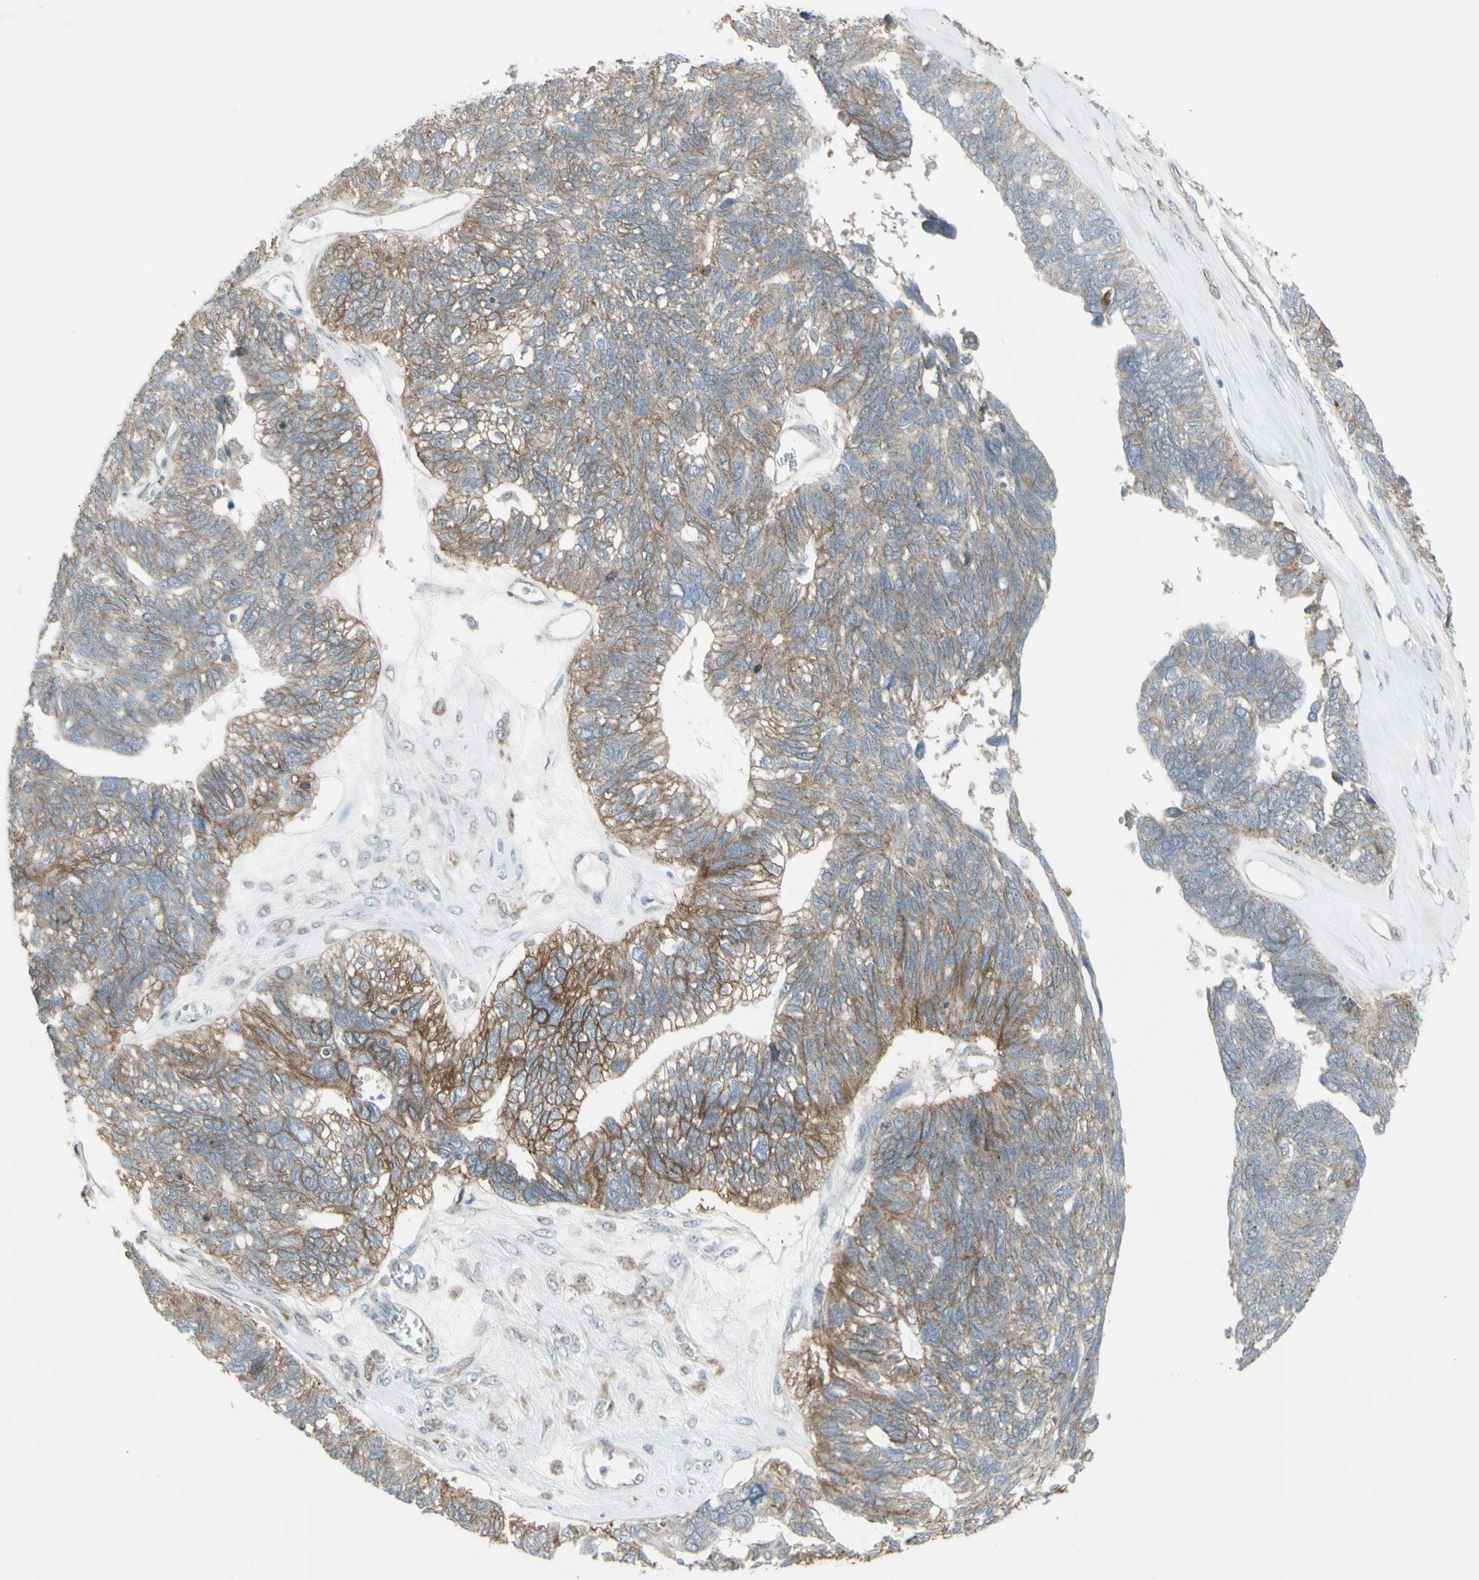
{"staining": {"intensity": "weak", "quantity": "25%-75%", "location": "cytoplasmic/membranous"}, "tissue": "ovarian cancer", "cell_type": "Tumor cells", "image_type": "cancer", "snomed": [{"axis": "morphology", "description": "Cystadenocarcinoma, serous, NOS"}, {"axis": "topography", "description": "Ovary"}], "caption": "Brown immunohistochemical staining in human ovarian serous cystadenocarcinoma reveals weak cytoplasmic/membranous staining in approximately 25%-75% of tumor cells. The staining was performed using DAB to visualize the protein expression in brown, while the nuclei were stained in blue with hematoxylin (Magnification: 20x).", "gene": "FXYD3", "patient": {"sex": "female", "age": 79}}